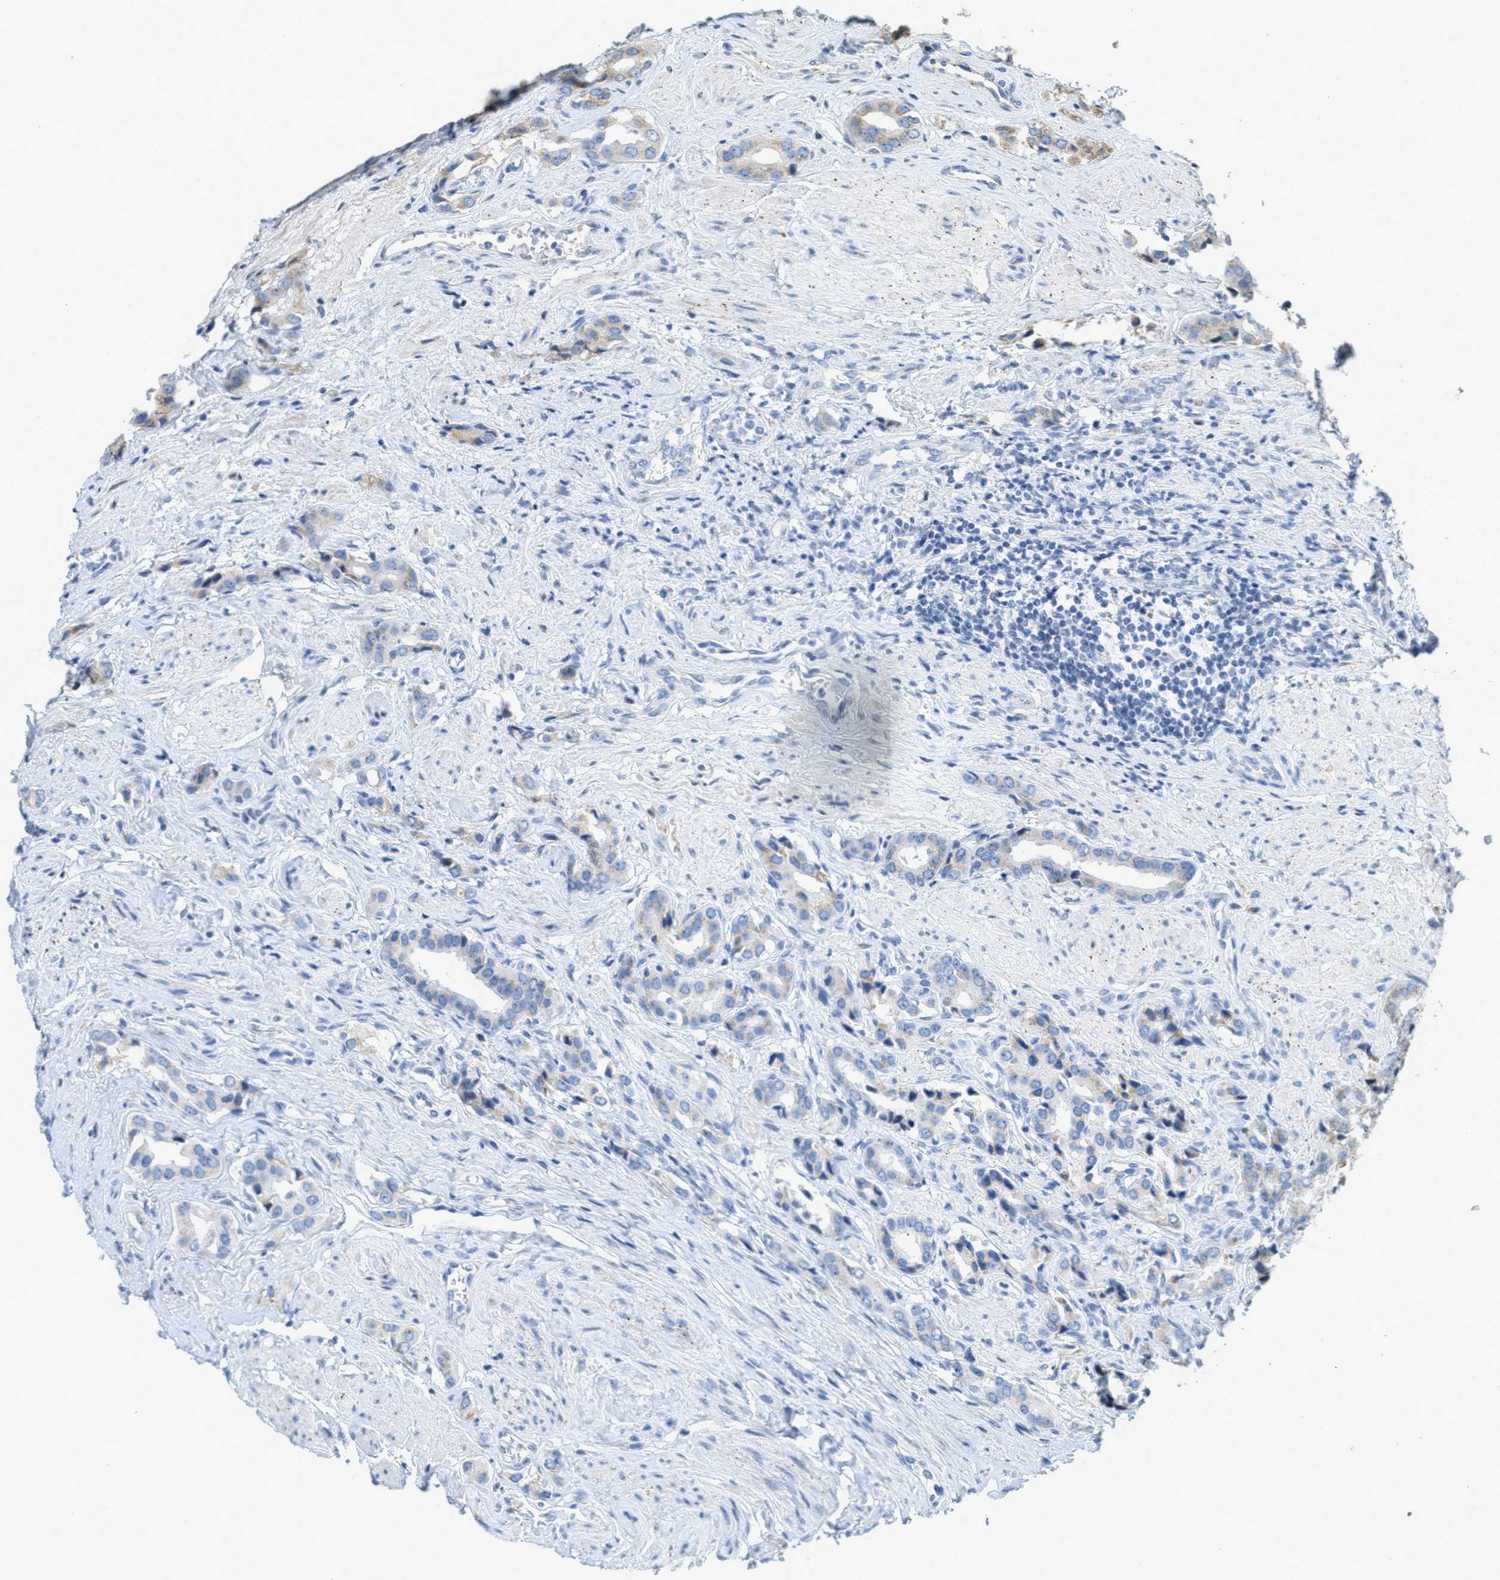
{"staining": {"intensity": "weak", "quantity": "<25%", "location": "cytoplasmic/membranous"}, "tissue": "prostate cancer", "cell_type": "Tumor cells", "image_type": "cancer", "snomed": [{"axis": "morphology", "description": "Adenocarcinoma, High grade"}, {"axis": "topography", "description": "Prostate"}], "caption": "Tumor cells show no significant staining in prostate cancer.", "gene": "ZFPL1", "patient": {"sex": "male", "age": 52}}